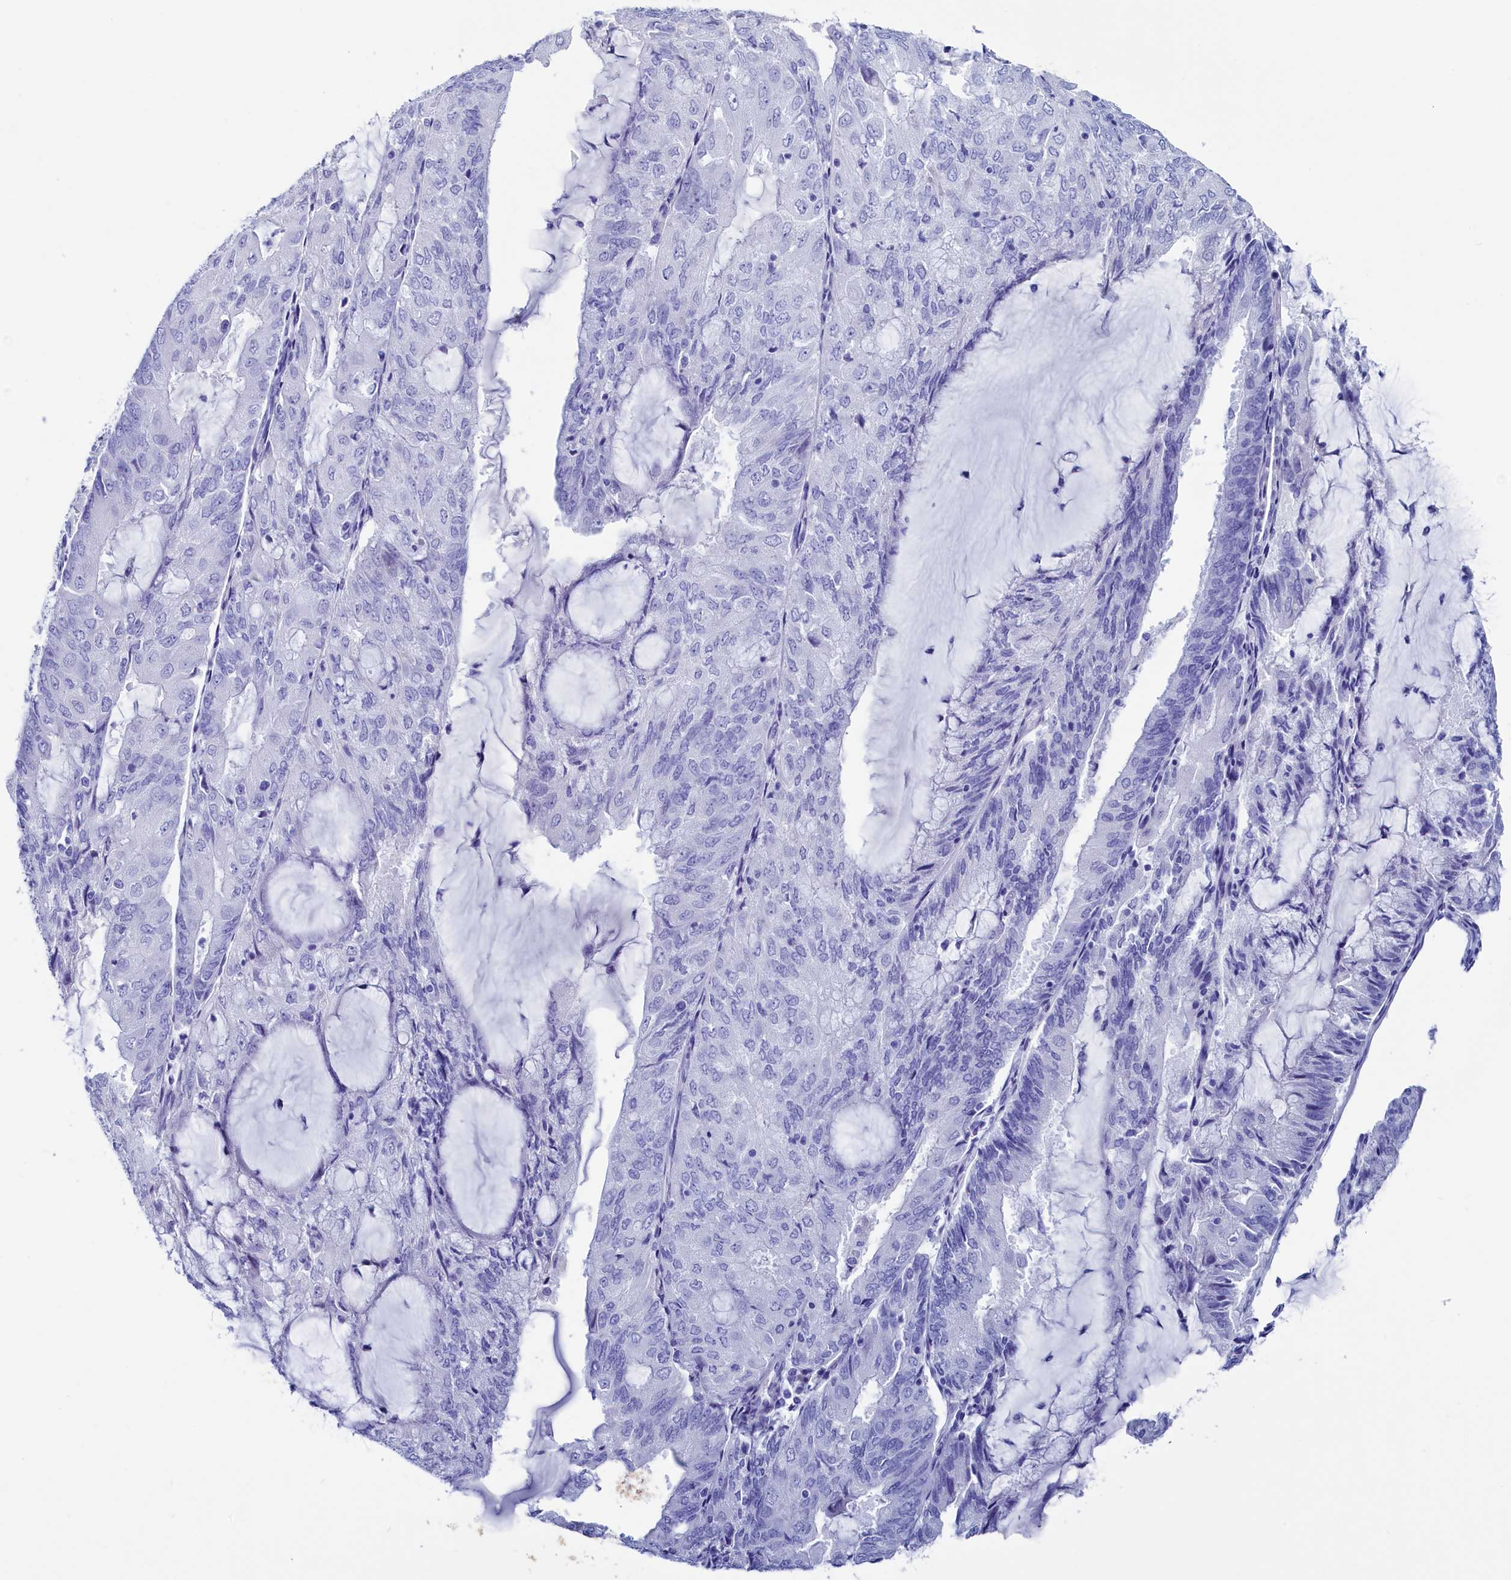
{"staining": {"intensity": "negative", "quantity": "none", "location": "none"}, "tissue": "endometrial cancer", "cell_type": "Tumor cells", "image_type": "cancer", "snomed": [{"axis": "morphology", "description": "Adenocarcinoma, NOS"}, {"axis": "topography", "description": "Endometrium"}], "caption": "DAB immunohistochemical staining of human endometrial cancer (adenocarcinoma) exhibits no significant positivity in tumor cells.", "gene": "ANKRD29", "patient": {"sex": "female", "age": 81}}